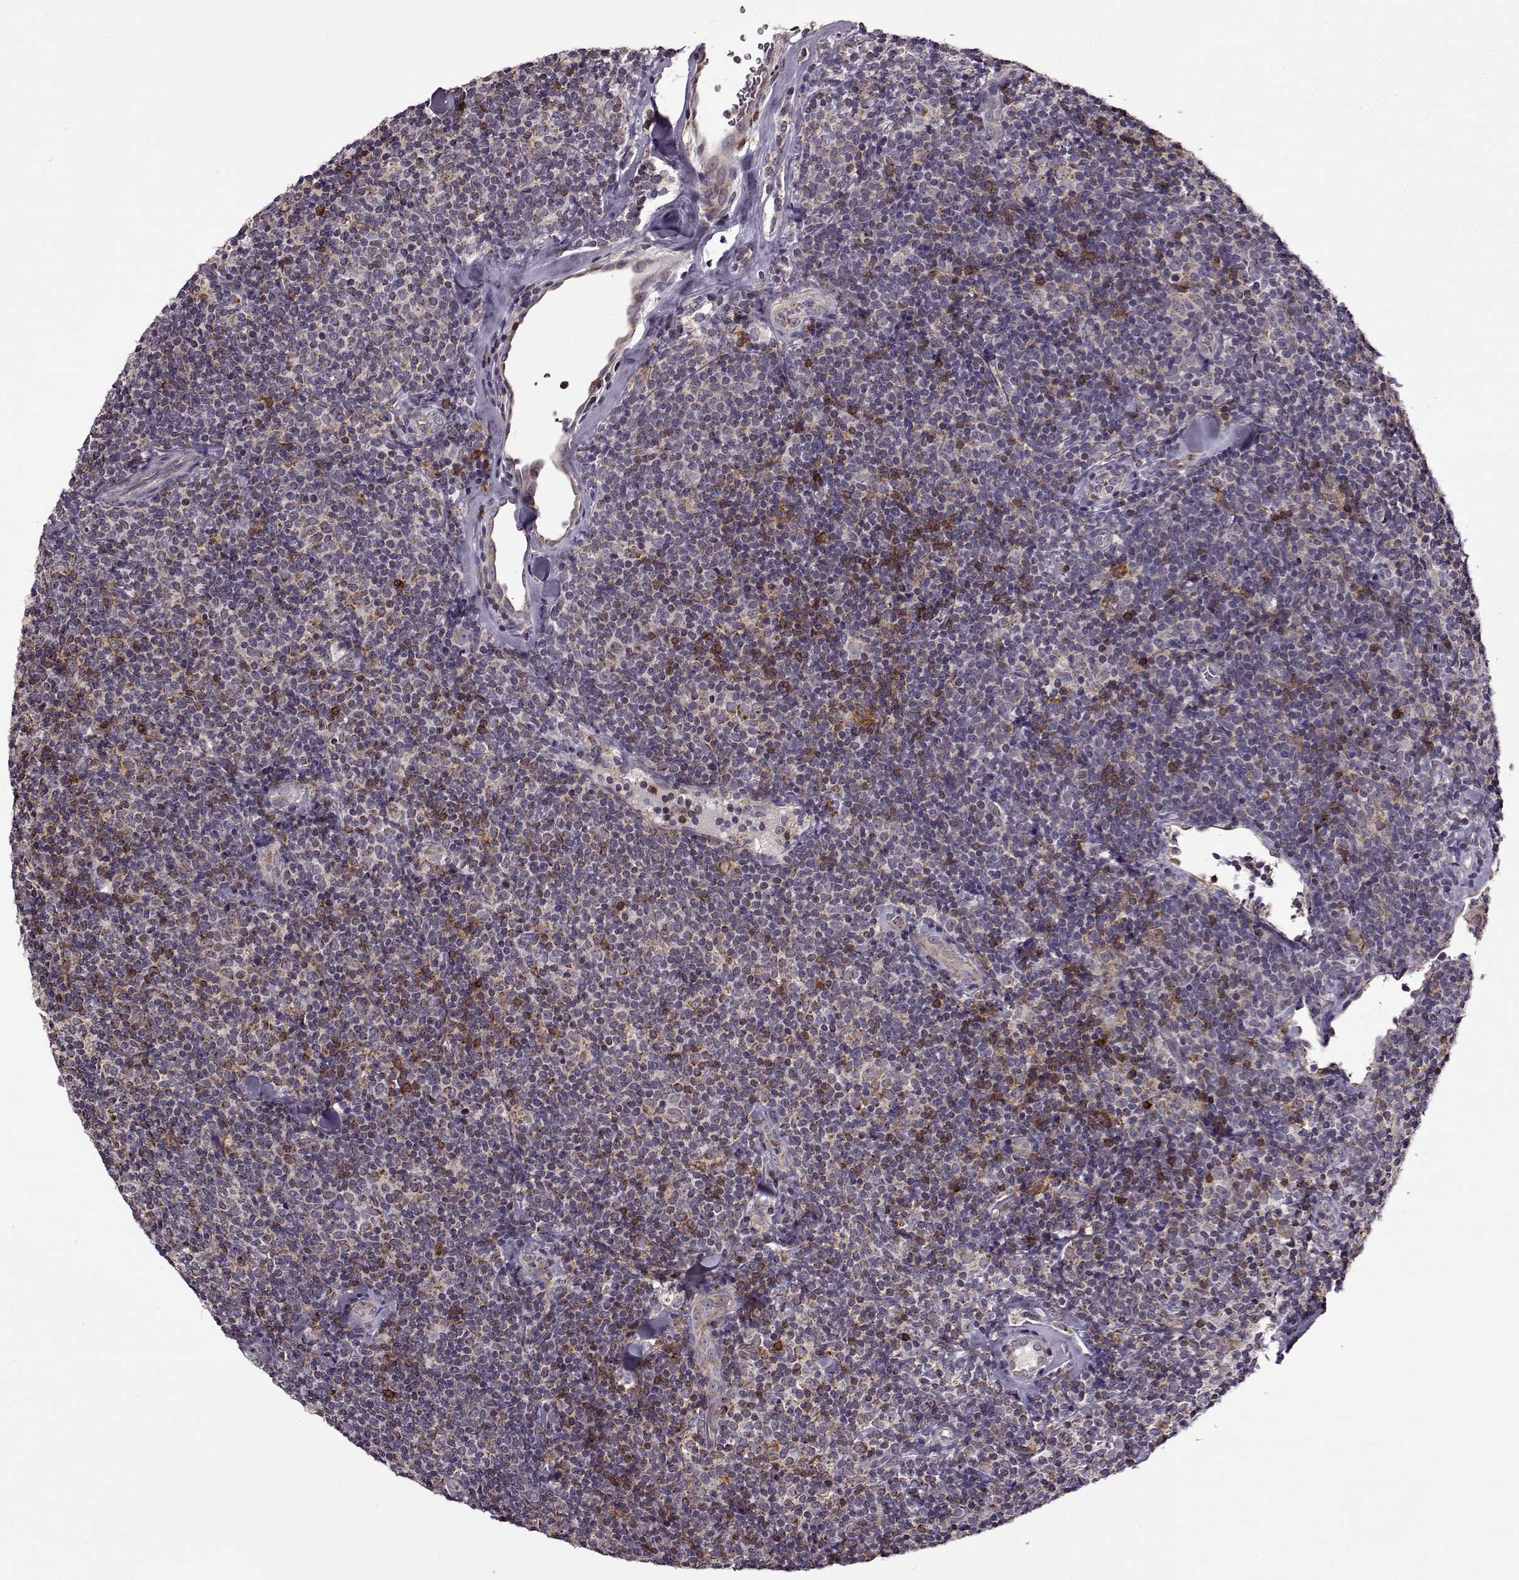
{"staining": {"intensity": "moderate", "quantity": ">75%", "location": "cytoplasmic/membranous"}, "tissue": "lymphoma", "cell_type": "Tumor cells", "image_type": "cancer", "snomed": [{"axis": "morphology", "description": "Malignant lymphoma, non-Hodgkin's type, Low grade"}, {"axis": "topography", "description": "Lymph node"}], "caption": "IHC (DAB (3,3'-diaminobenzidine)) staining of low-grade malignant lymphoma, non-Hodgkin's type displays moderate cytoplasmic/membranous protein staining in about >75% of tumor cells.", "gene": "MTSS1", "patient": {"sex": "female", "age": 56}}